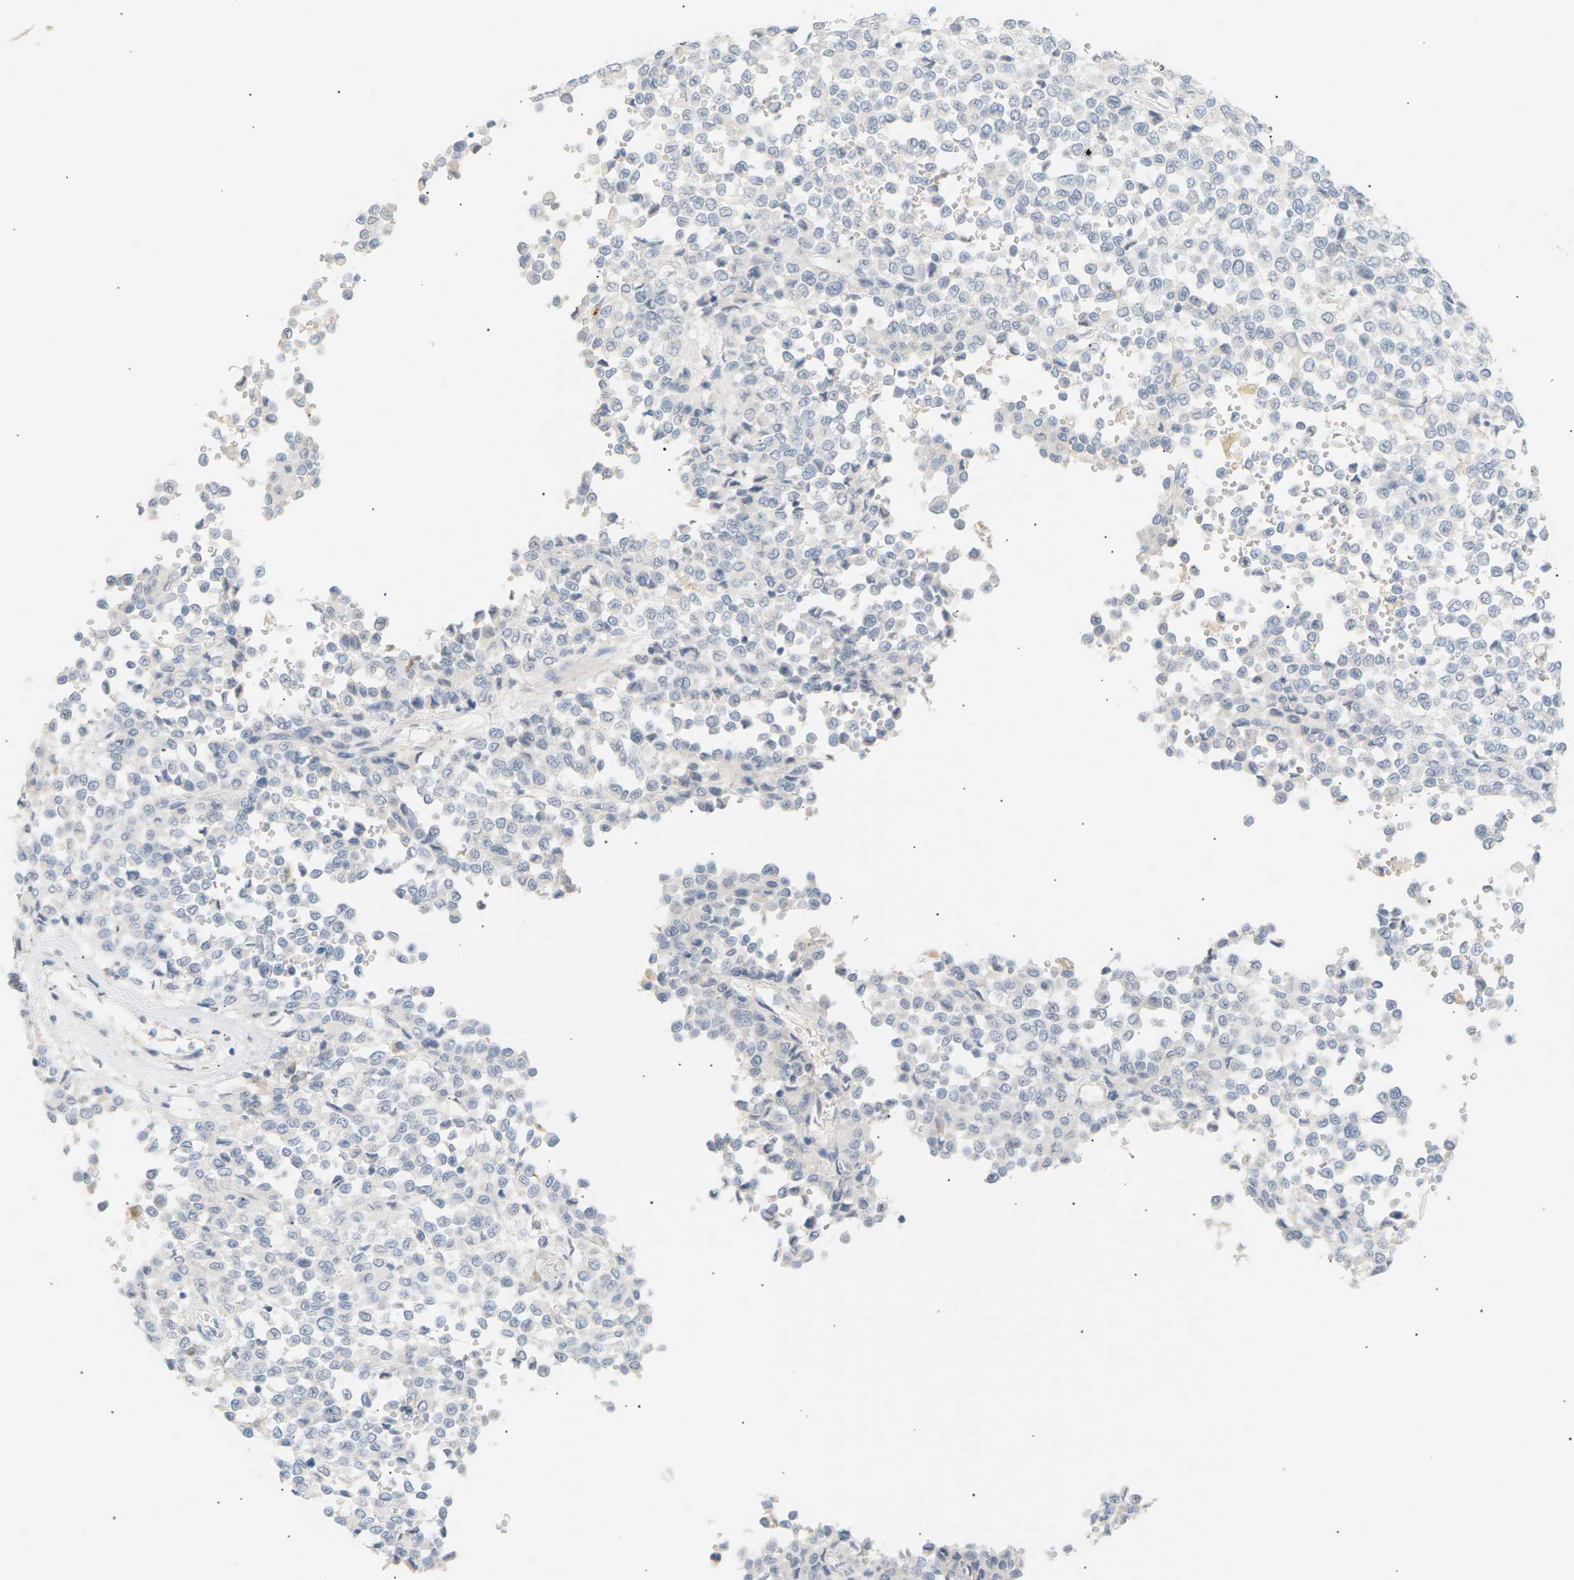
{"staining": {"intensity": "negative", "quantity": "none", "location": "none"}, "tissue": "melanoma", "cell_type": "Tumor cells", "image_type": "cancer", "snomed": [{"axis": "morphology", "description": "Malignant melanoma, Metastatic site"}, {"axis": "topography", "description": "Pancreas"}], "caption": "Melanoma was stained to show a protein in brown. There is no significant staining in tumor cells. (Immunohistochemistry, brightfield microscopy, high magnification).", "gene": "CLU", "patient": {"sex": "female", "age": 30}}